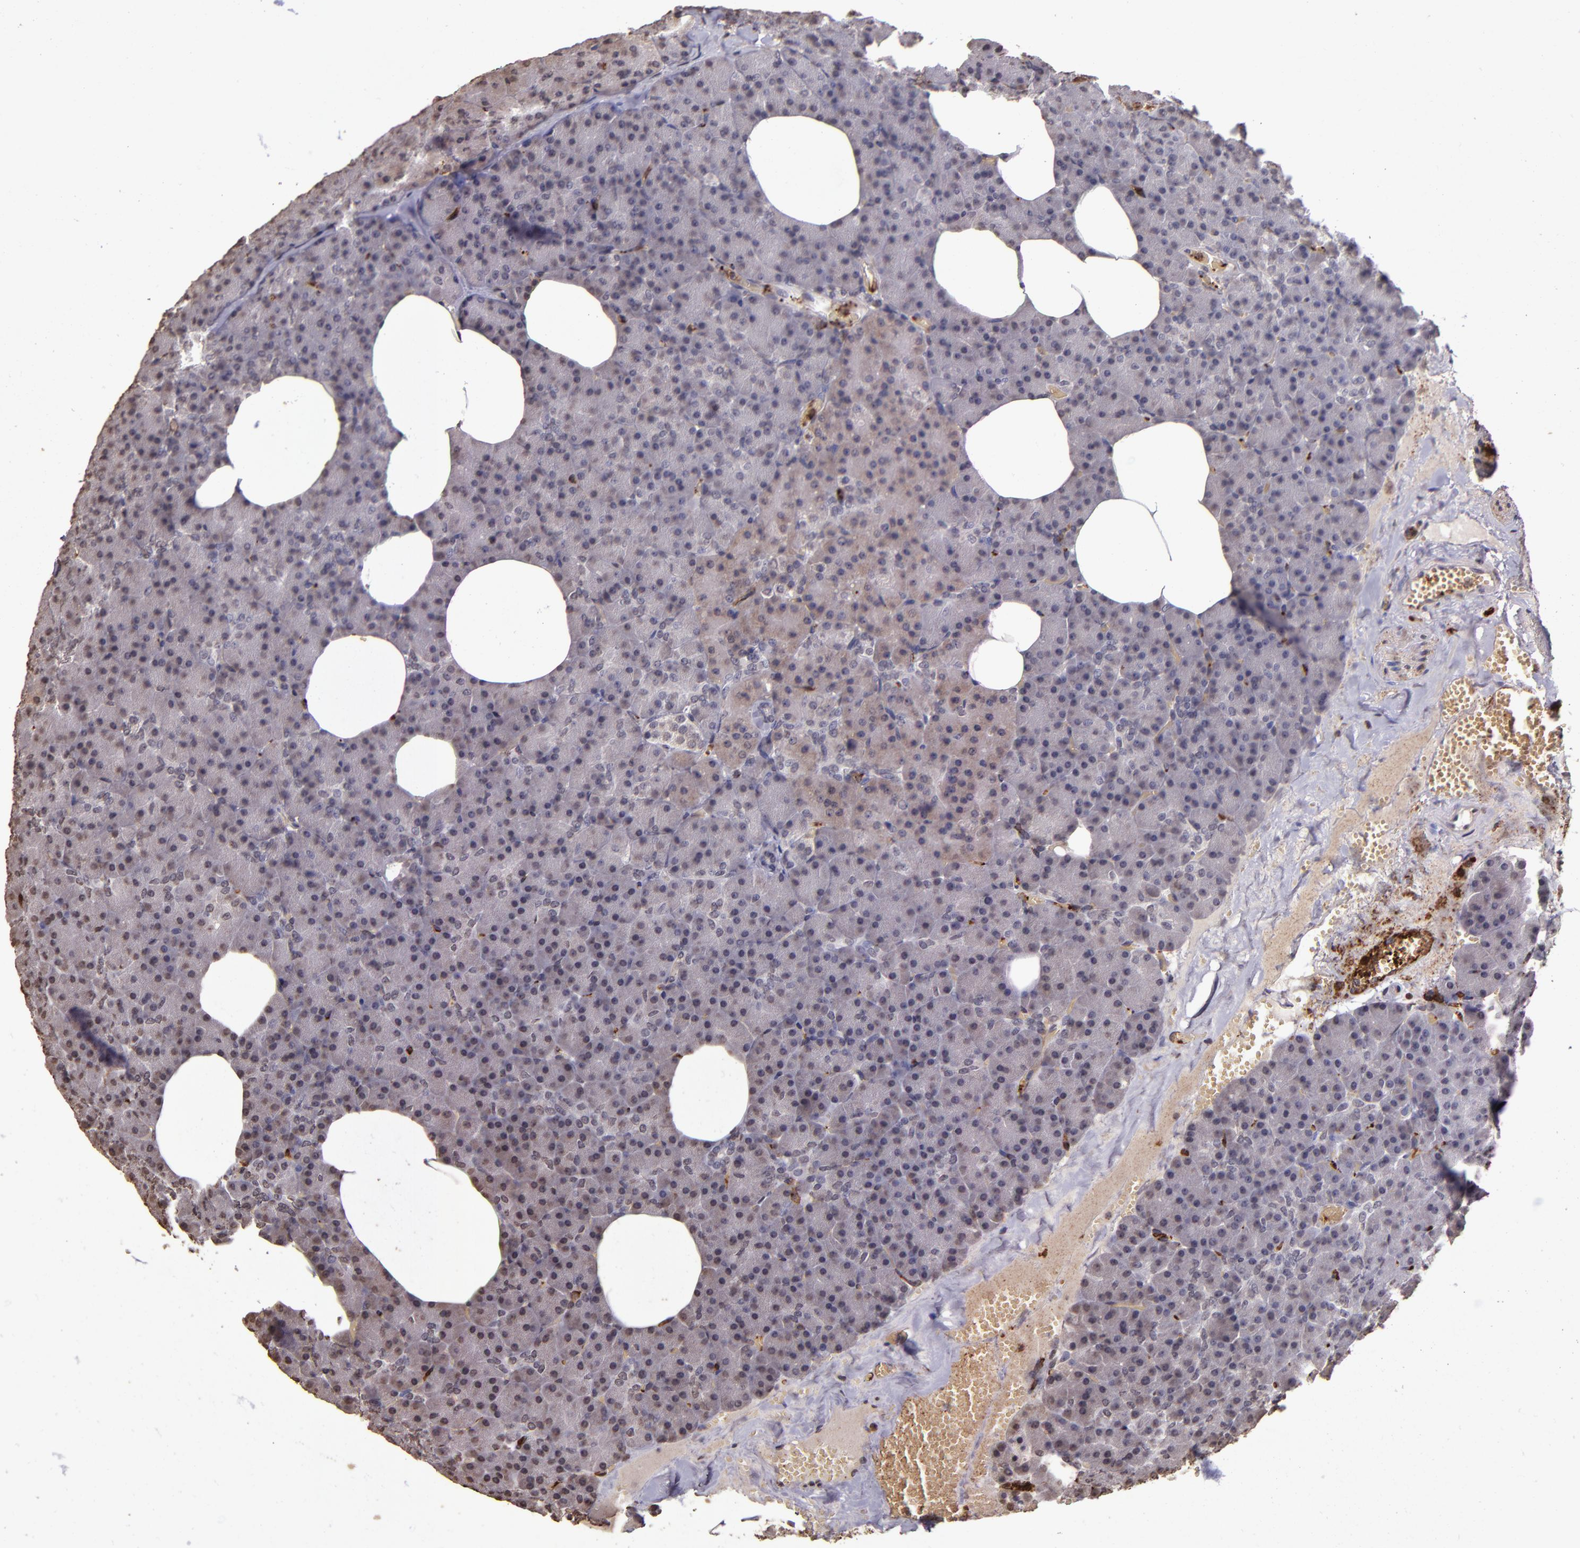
{"staining": {"intensity": "weak", "quantity": "25%-75%", "location": "cytoplasmic/membranous"}, "tissue": "pancreas", "cell_type": "Exocrine glandular cells", "image_type": "normal", "snomed": [{"axis": "morphology", "description": "Normal tissue, NOS"}, {"axis": "topography", "description": "Pancreas"}], "caption": "Immunohistochemical staining of normal pancreas demonstrates weak cytoplasmic/membranous protein positivity in about 25%-75% of exocrine glandular cells.", "gene": "SLC2A3", "patient": {"sex": "female", "age": 35}}